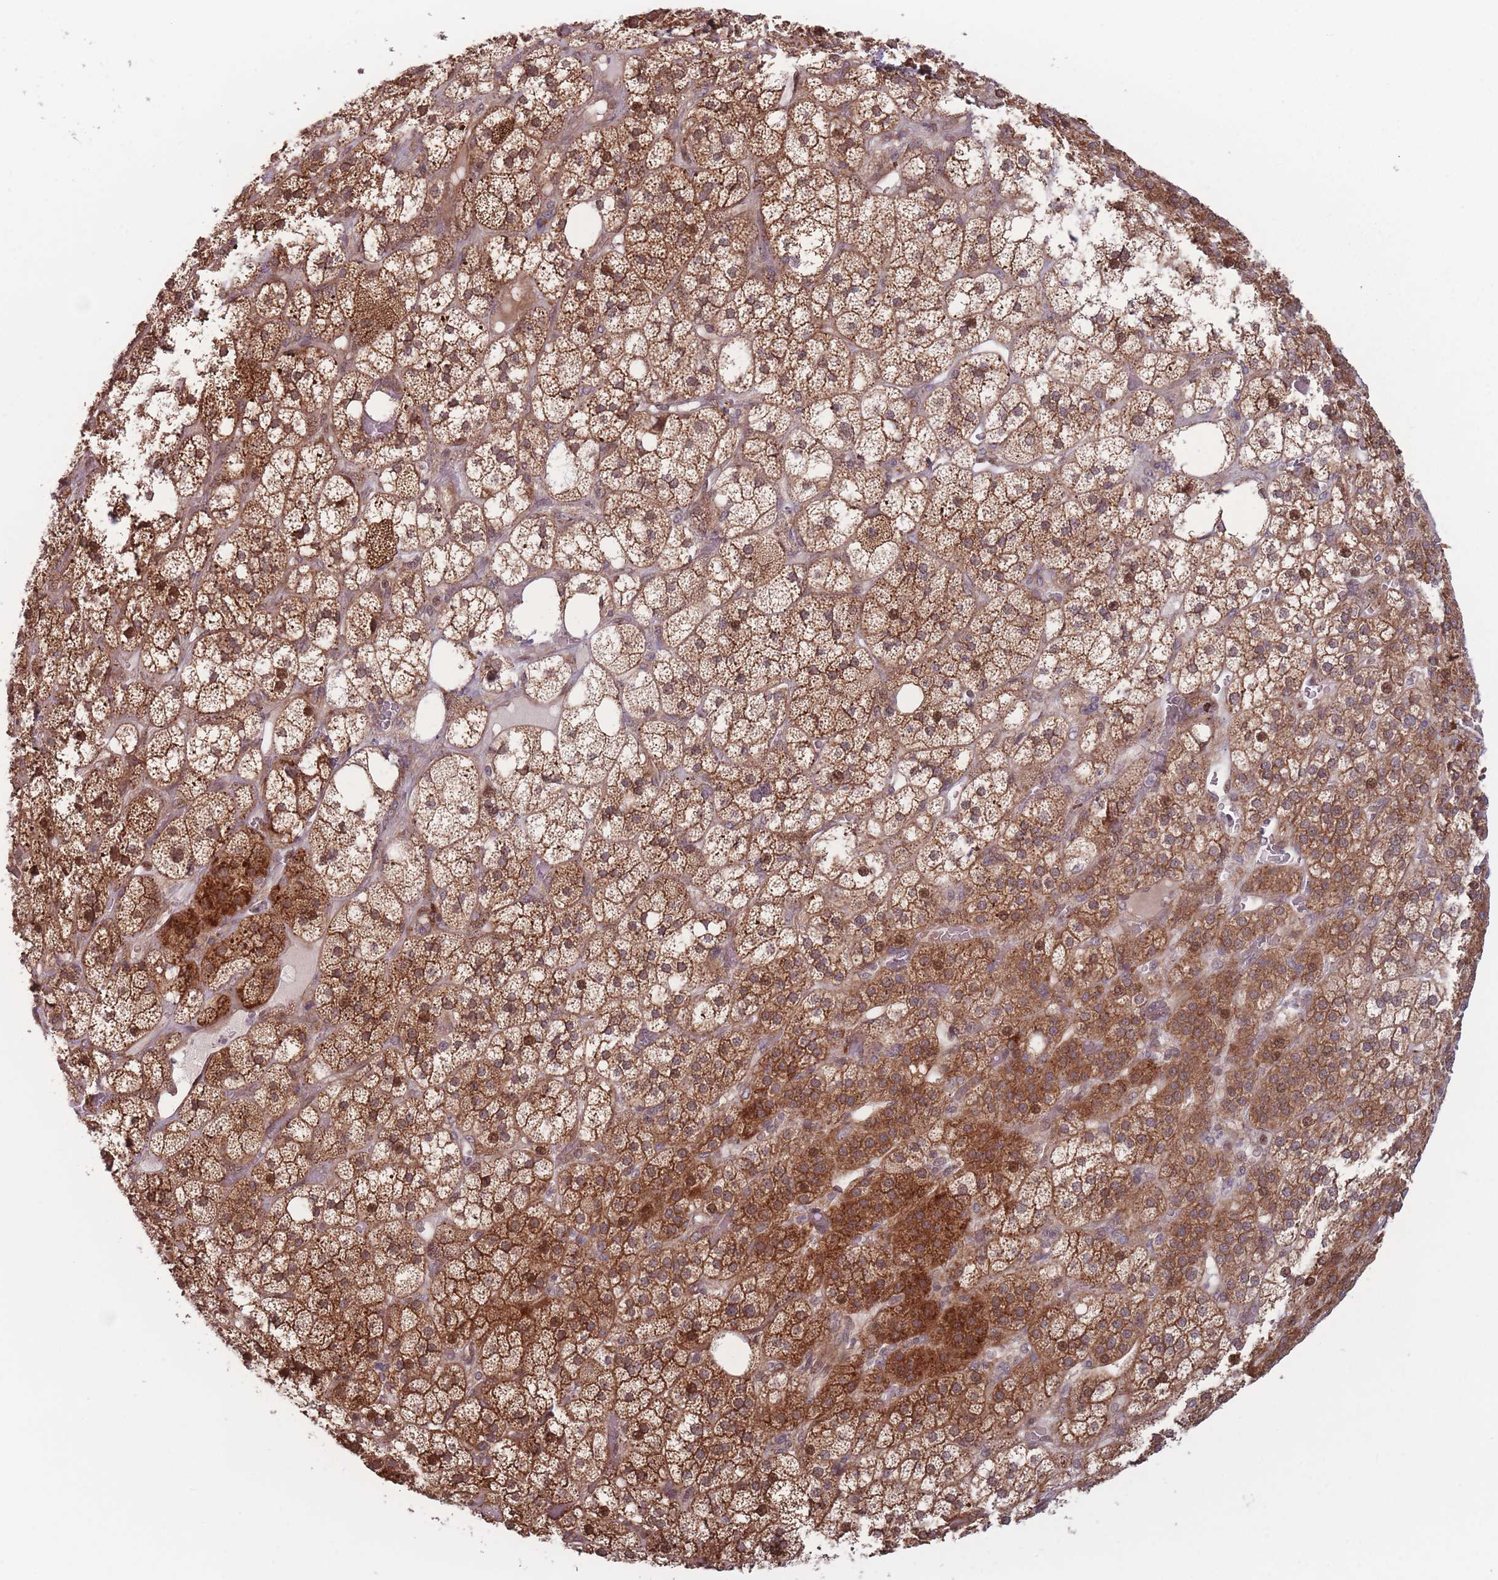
{"staining": {"intensity": "strong", "quantity": ">75%", "location": "cytoplasmic/membranous"}, "tissue": "adrenal gland", "cell_type": "Glandular cells", "image_type": "normal", "snomed": [{"axis": "morphology", "description": "Normal tissue, NOS"}, {"axis": "topography", "description": "Adrenal gland"}], "caption": "Immunohistochemical staining of normal adrenal gland reveals >75% levels of strong cytoplasmic/membranous protein expression in about >75% of glandular cells.", "gene": "RPS18", "patient": {"sex": "male", "age": 61}}